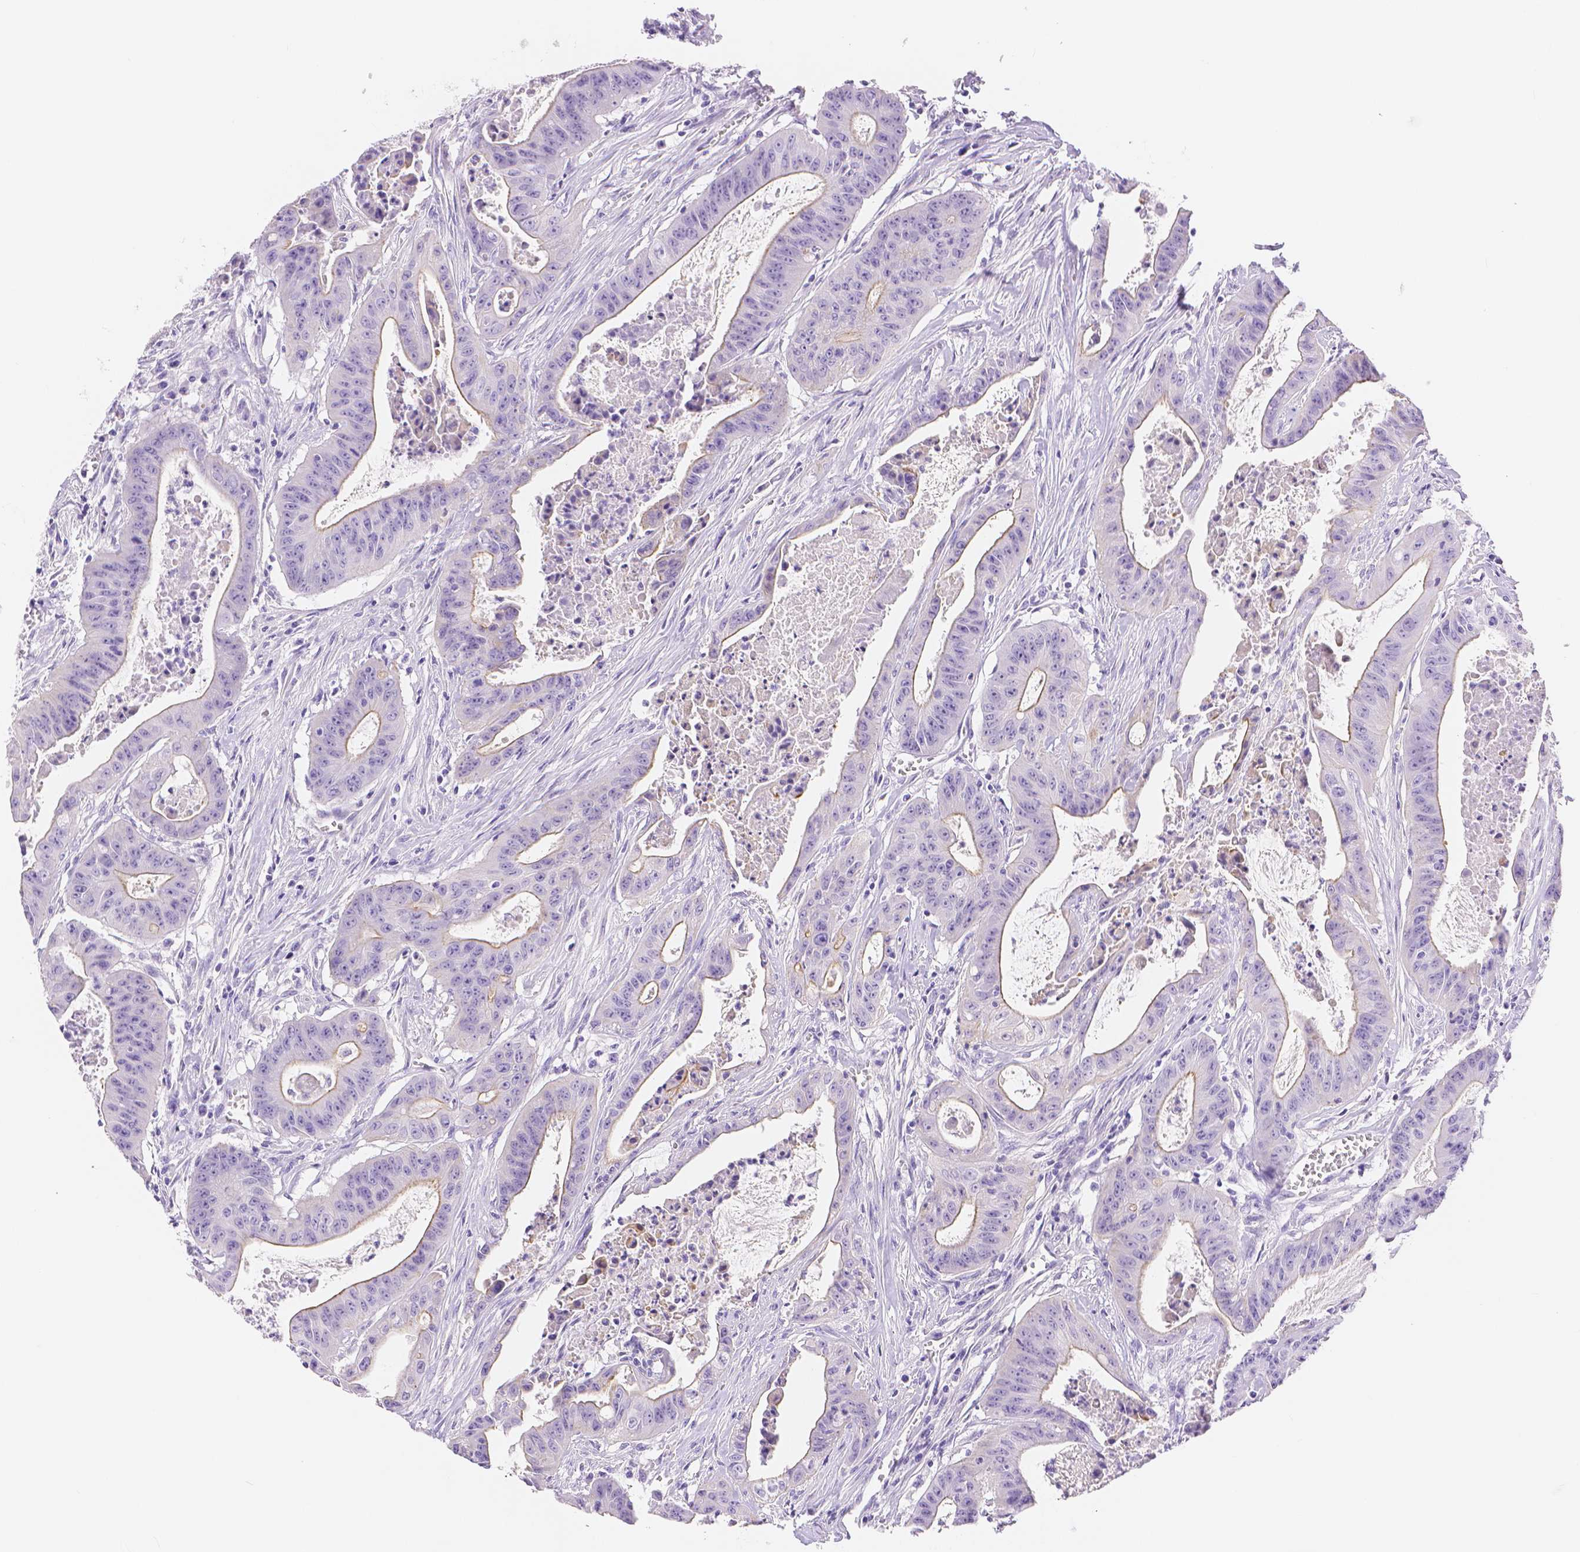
{"staining": {"intensity": "weak", "quantity": "<25%", "location": "cytoplasmic/membranous"}, "tissue": "colorectal cancer", "cell_type": "Tumor cells", "image_type": "cancer", "snomed": [{"axis": "morphology", "description": "Adenocarcinoma, NOS"}, {"axis": "topography", "description": "Colon"}], "caption": "Tumor cells show no significant expression in colorectal adenocarcinoma.", "gene": "SLC27A5", "patient": {"sex": "male", "age": 33}}